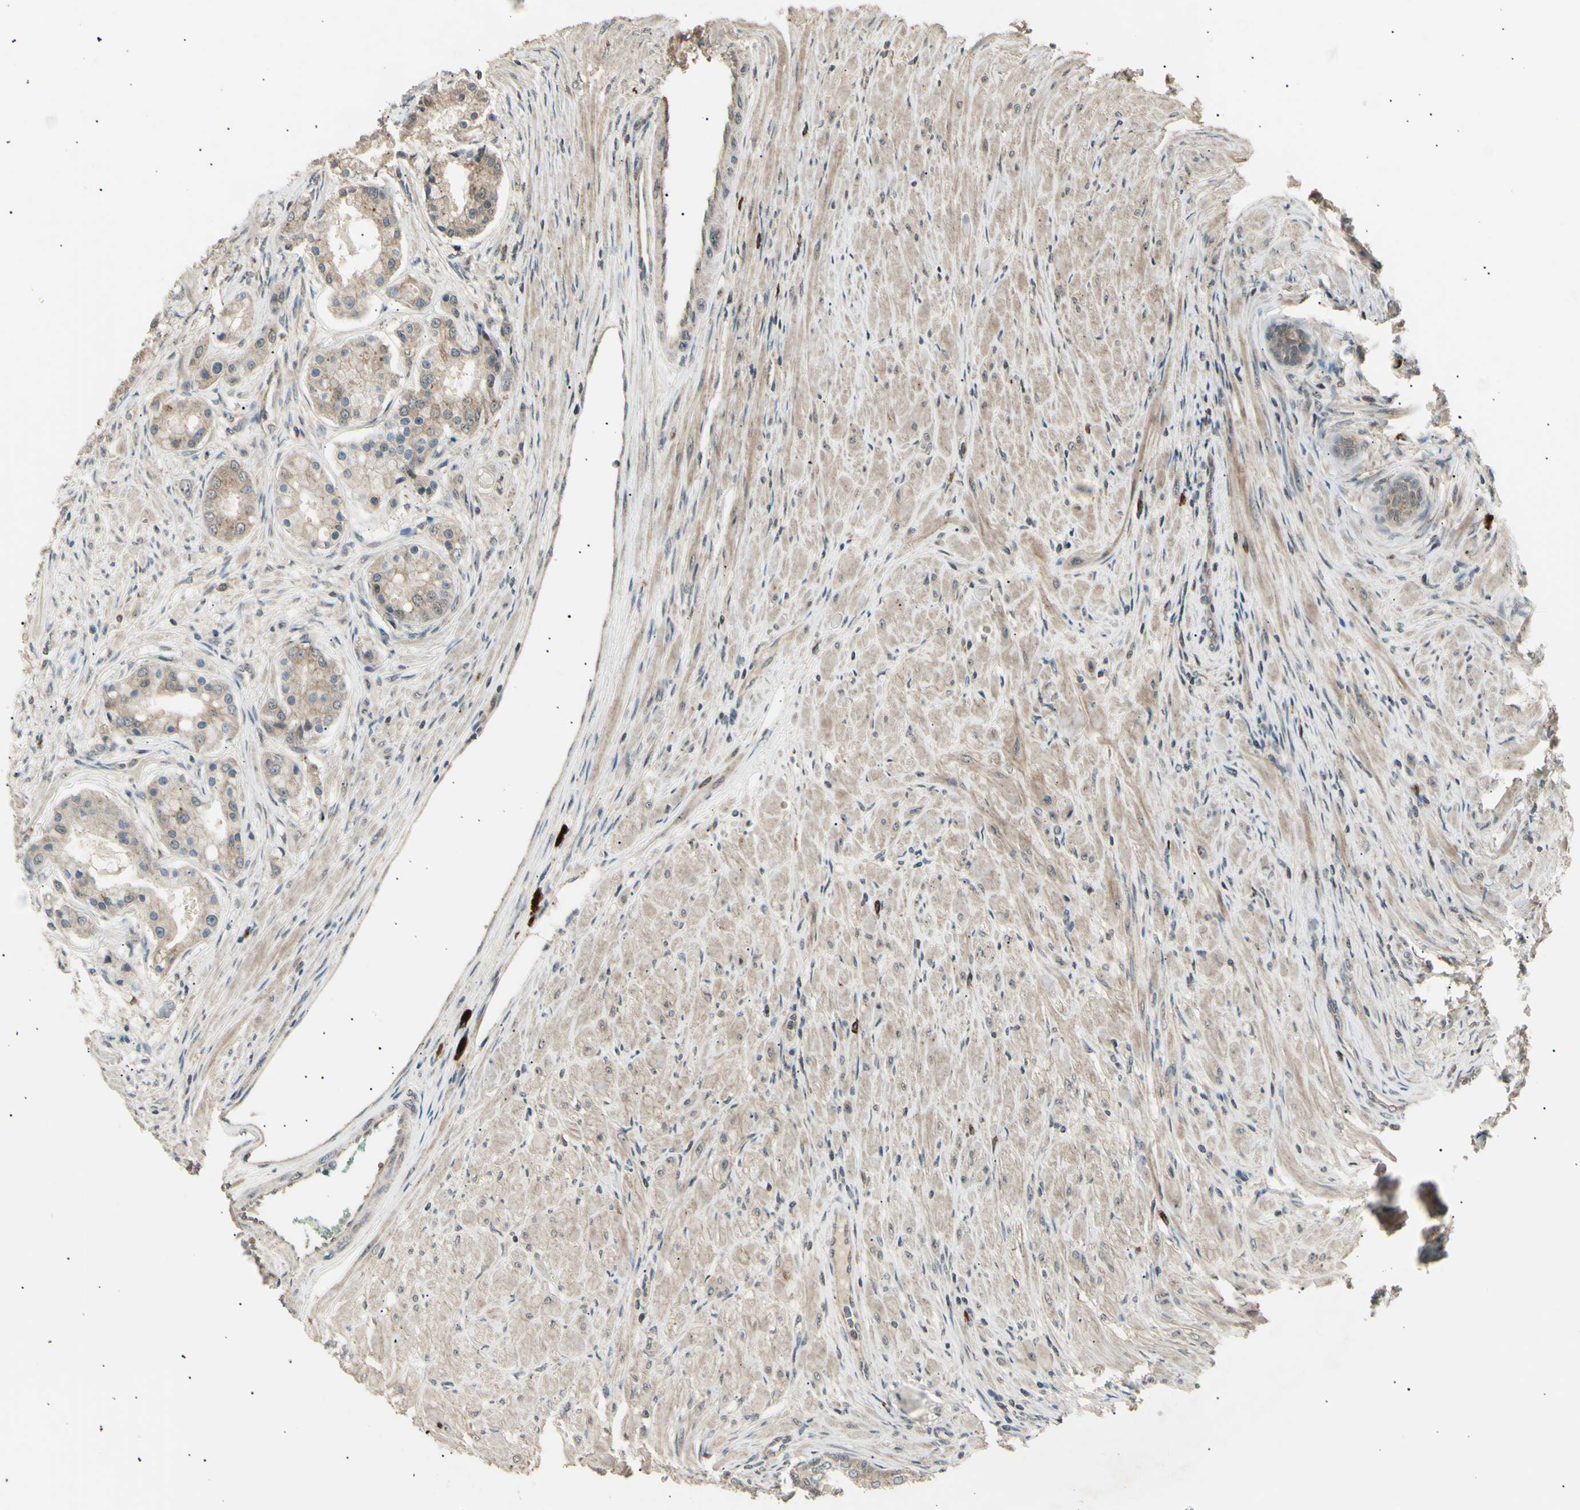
{"staining": {"intensity": "weak", "quantity": "<25%", "location": "cytoplasmic/membranous"}, "tissue": "prostate cancer", "cell_type": "Tumor cells", "image_type": "cancer", "snomed": [{"axis": "morphology", "description": "Adenocarcinoma, High grade"}, {"axis": "topography", "description": "Prostate"}], "caption": "IHC of prostate adenocarcinoma (high-grade) shows no positivity in tumor cells. Brightfield microscopy of IHC stained with DAB (brown) and hematoxylin (blue), captured at high magnification.", "gene": "NUAK2", "patient": {"sex": "male", "age": 59}}